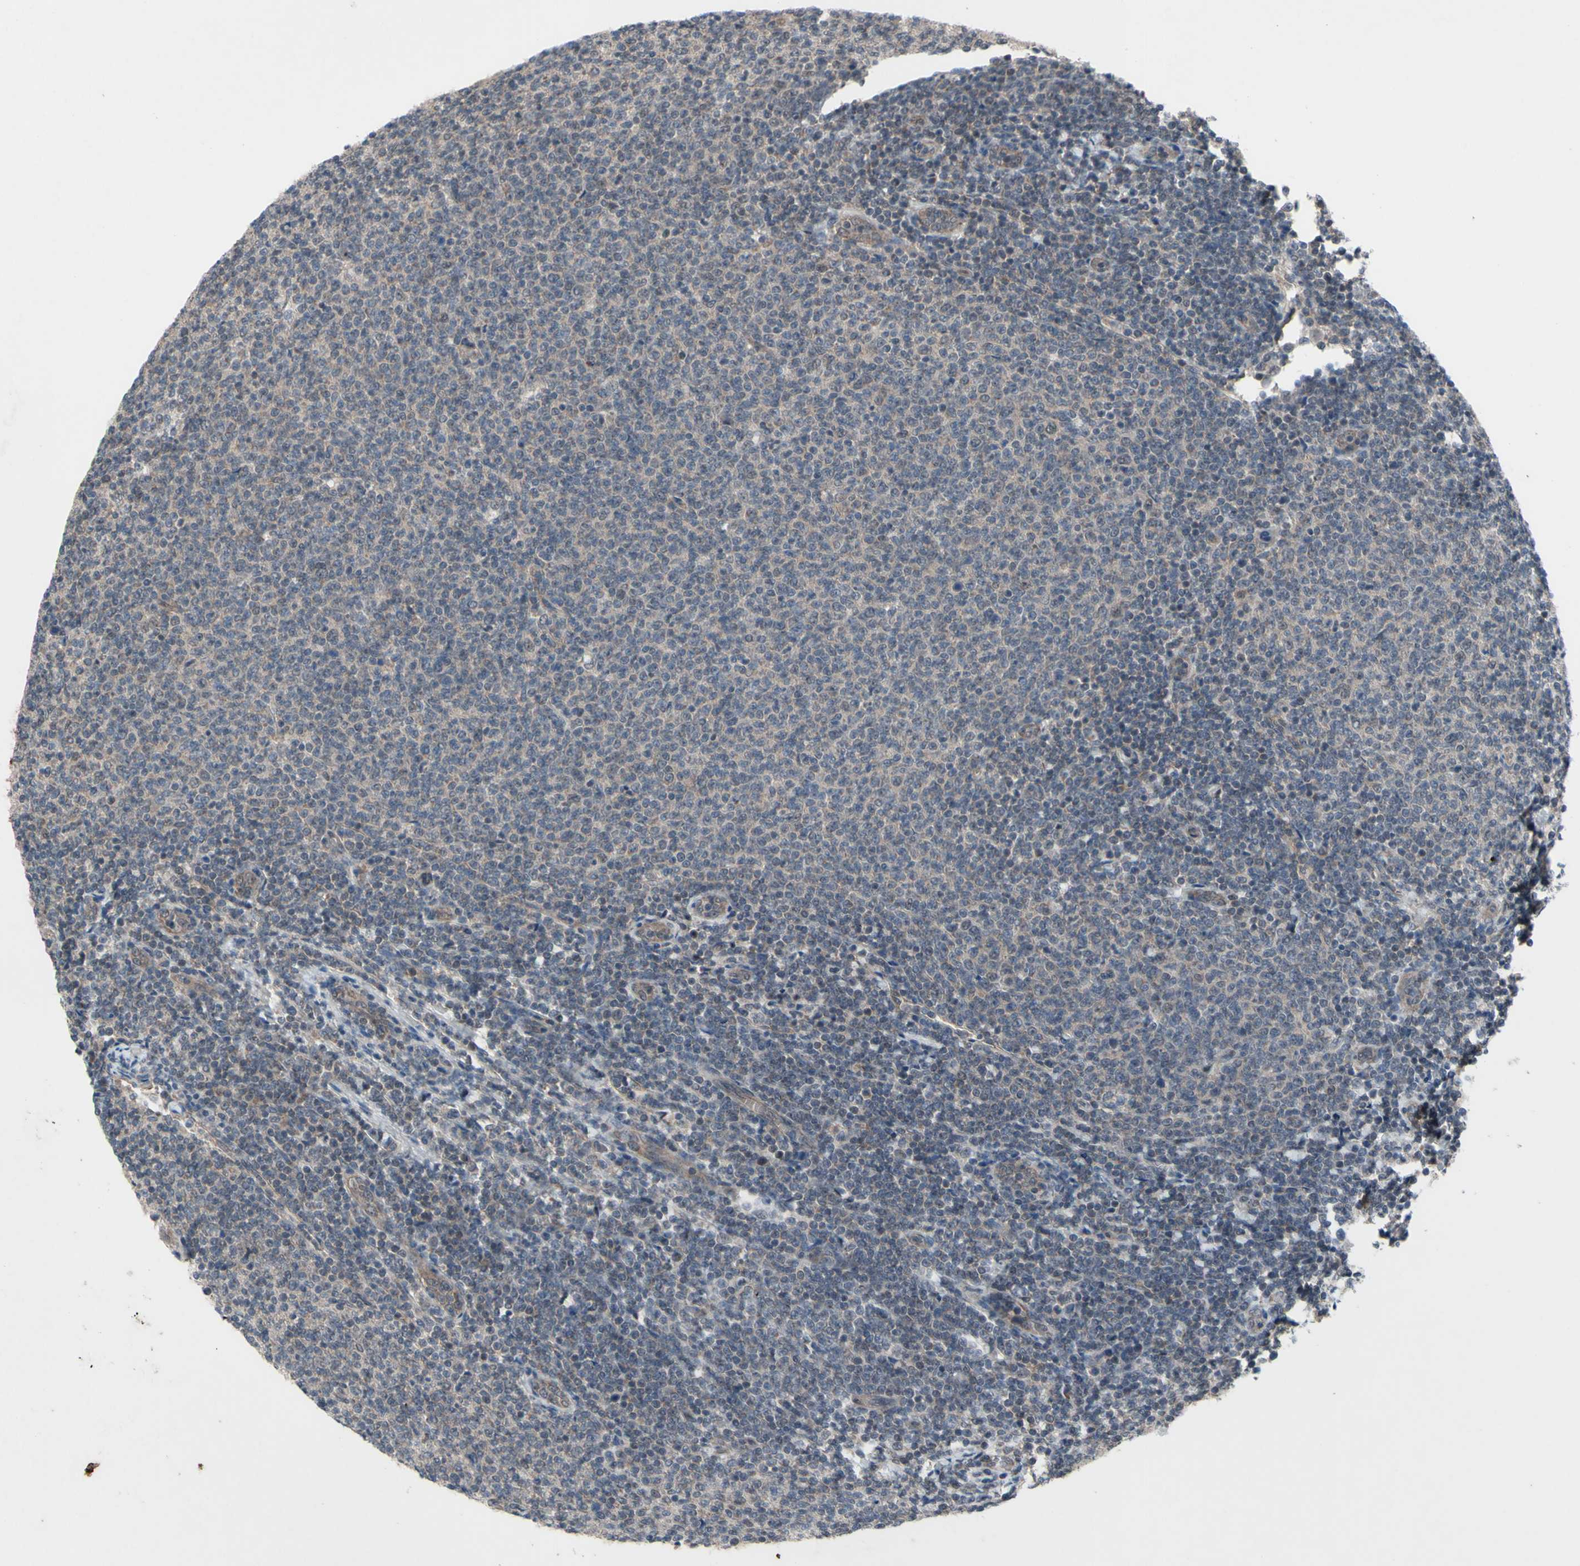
{"staining": {"intensity": "negative", "quantity": "none", "location": "none"}, "tissue": "lymphoma", "cell_type": "Tumor cells", "image_type": "cancer", "snomed": [{"axis": "morphology", "description": "Malignant lymphoma, non-Hodgkin's type, Low grade"}, {"axis": "topography", "description": "Lymph node"}], "caption": "An immunohistochemistry image of malignant lymphoma, non-Hodgkin's type (low-grade) is shown. There is no staining in tumor cells of malignant lymphoma, non-Hodgkin's type (low-grade).", "gene": "TRDMT1", "patient": {"sex": "male", "age": 66}}